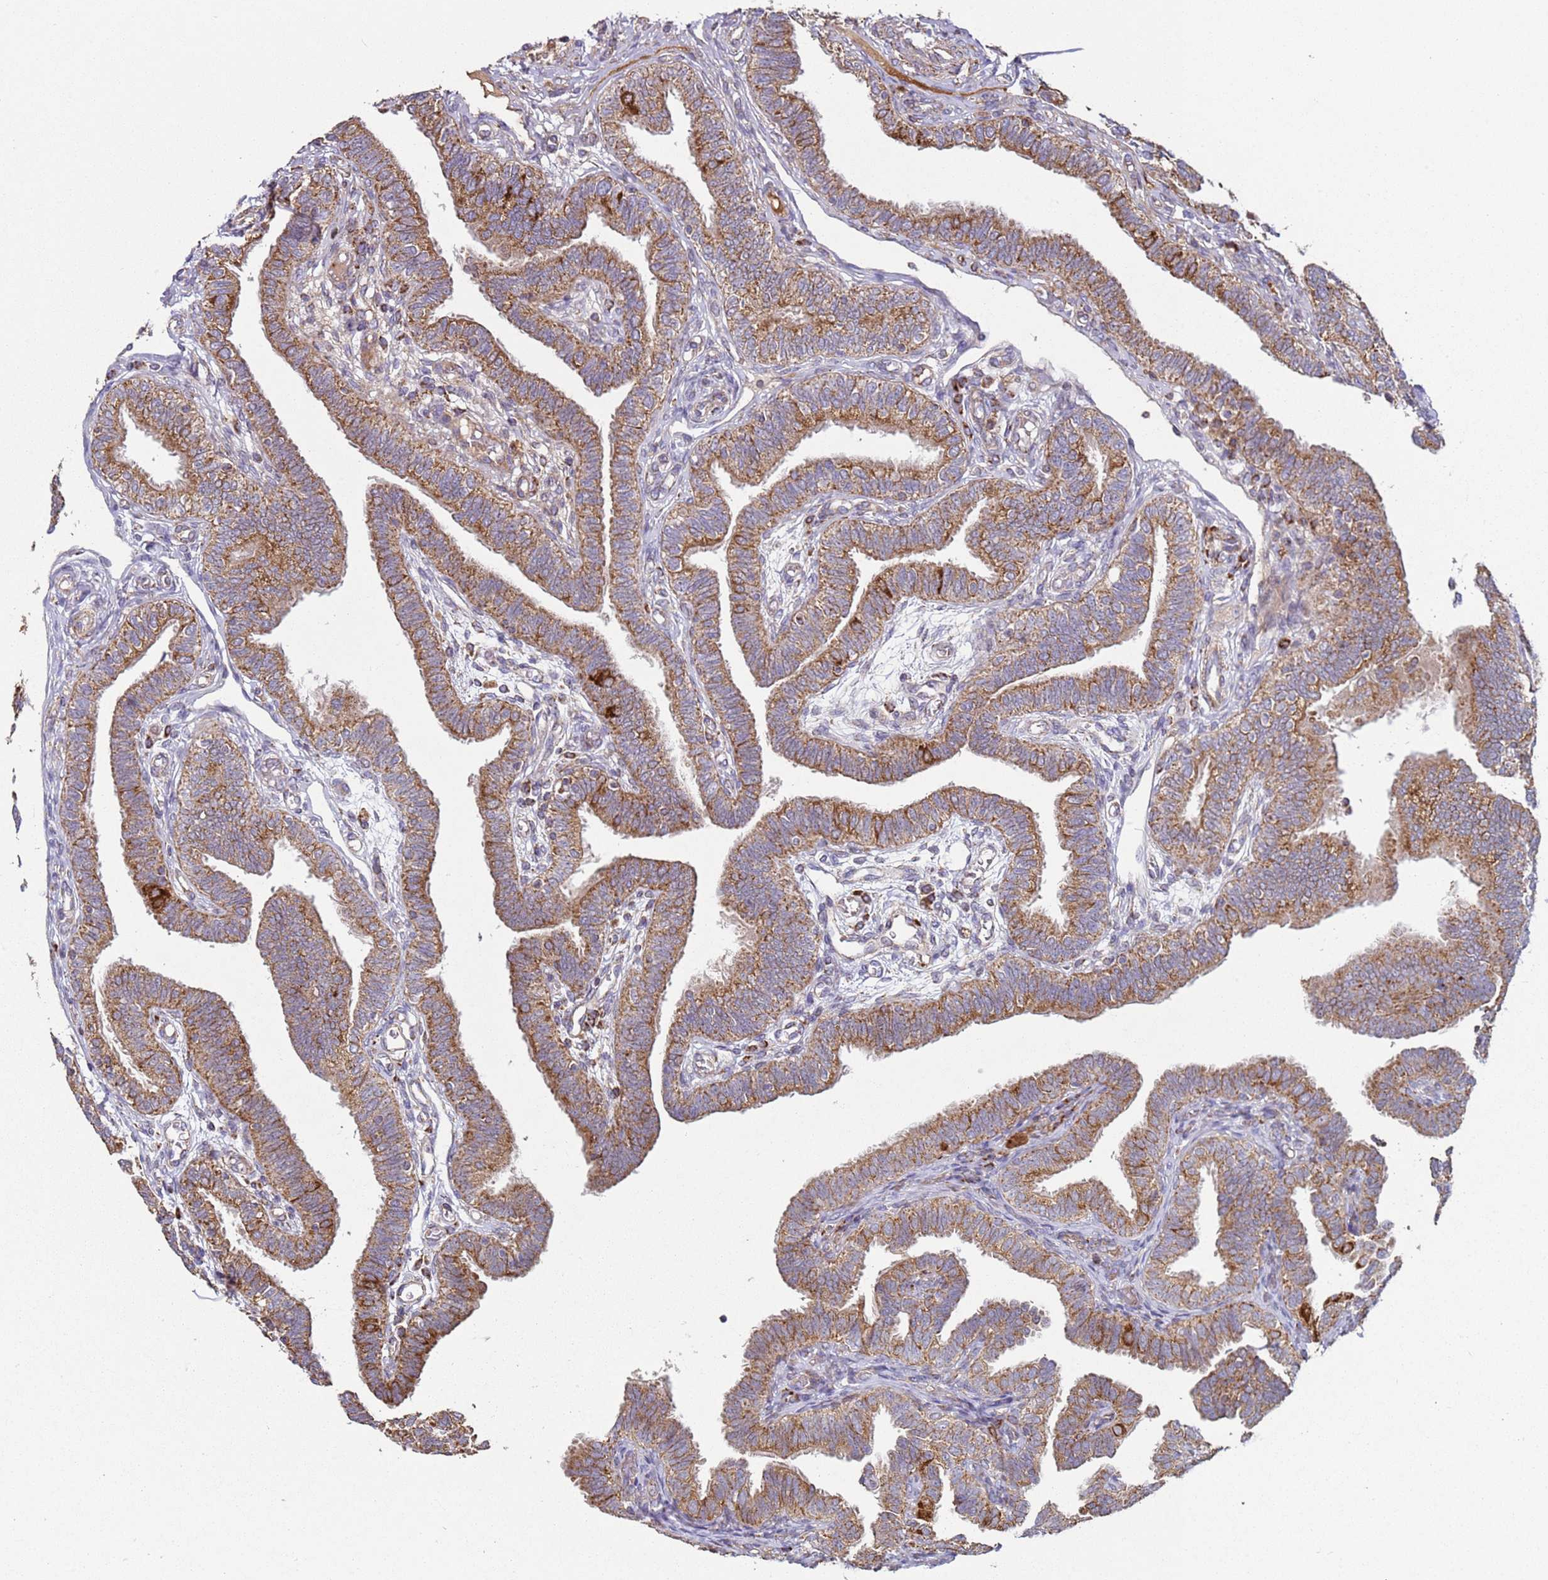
{"staining": {"intensity": "moderate", "quantity": ">75%", "location": "cytoplasmic/membranous"}, "tissue": "fallopian tube", "cell_type": "Glandular cells", "image_type": "normal", "snomed": [{"axis": "morphology", "description": "Normal tissue, NOS"}, {"axis": "topography", "description": "Fallopian tube"}], "caption": "Benign fallopian tube exhibits moderate cytoplasmic/membranous staining in about >75% of glandular cells.", "gene": "FBXO33", "patient": {"sex": "female", "age": 39}}